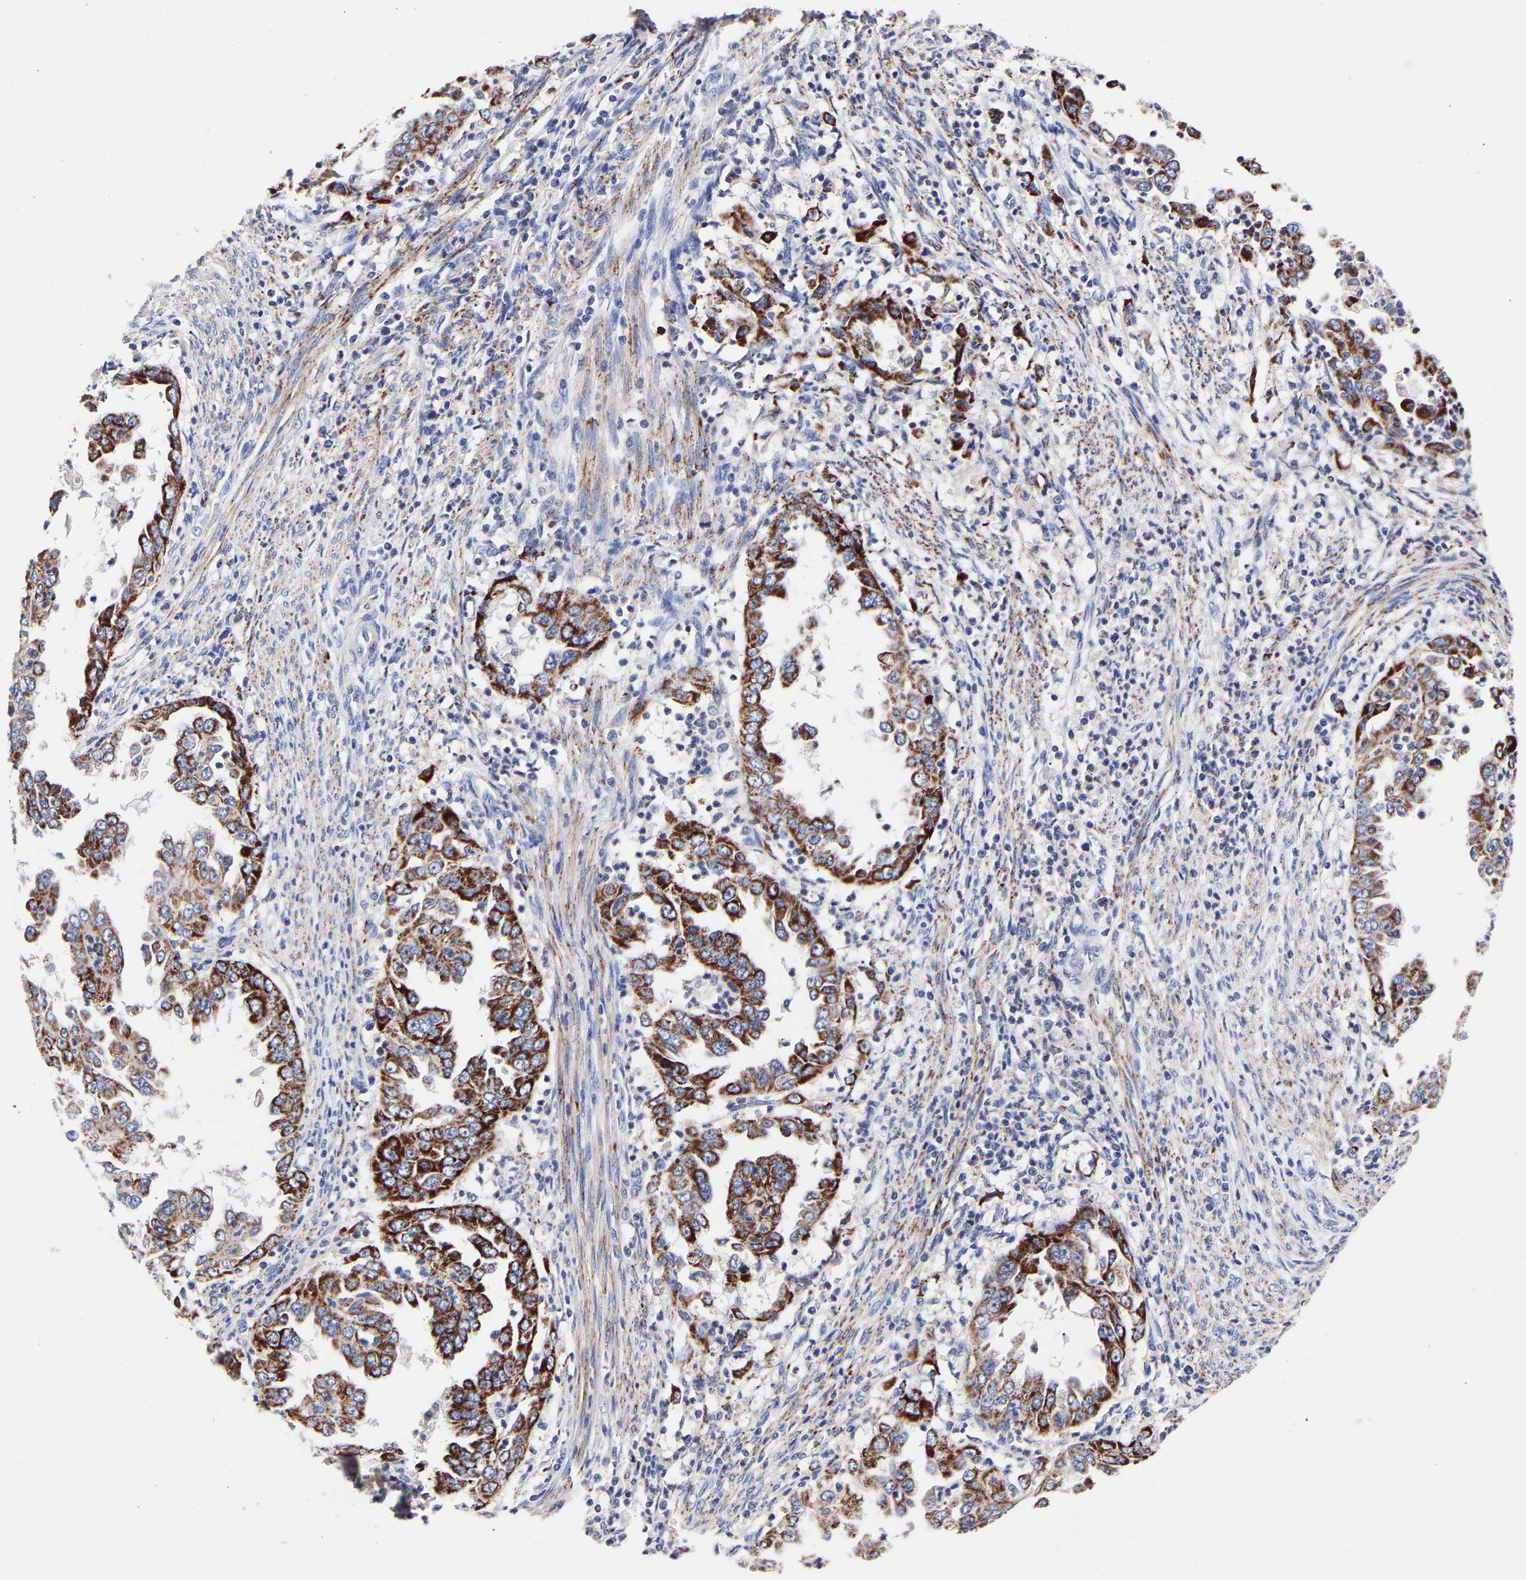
{"staining": {"intensity": "strong", "quantity": ">75%", "location": "cytoplasmic/membranous"}, "tissue": "endometrial cancer", "cell_type": "Tumor cells", "image_type": "cancer", "snomed": [{"axis": "morphology", "description": "Adenocarcinoma, NOS"}, {"axis": "topography", "description": "Endometrium"}], "caption": "Brown immunohistochemical staining in endometrial cancer reveals strong cytoplasmic/membranous expression in about >75% of tumor cells. (DAB (3,3'-diaminobenzidine) = brown stain, brightfield microscopy at high magnification).", "gene": "SEM1", "patient": {"sex": "female", "age": 85}}